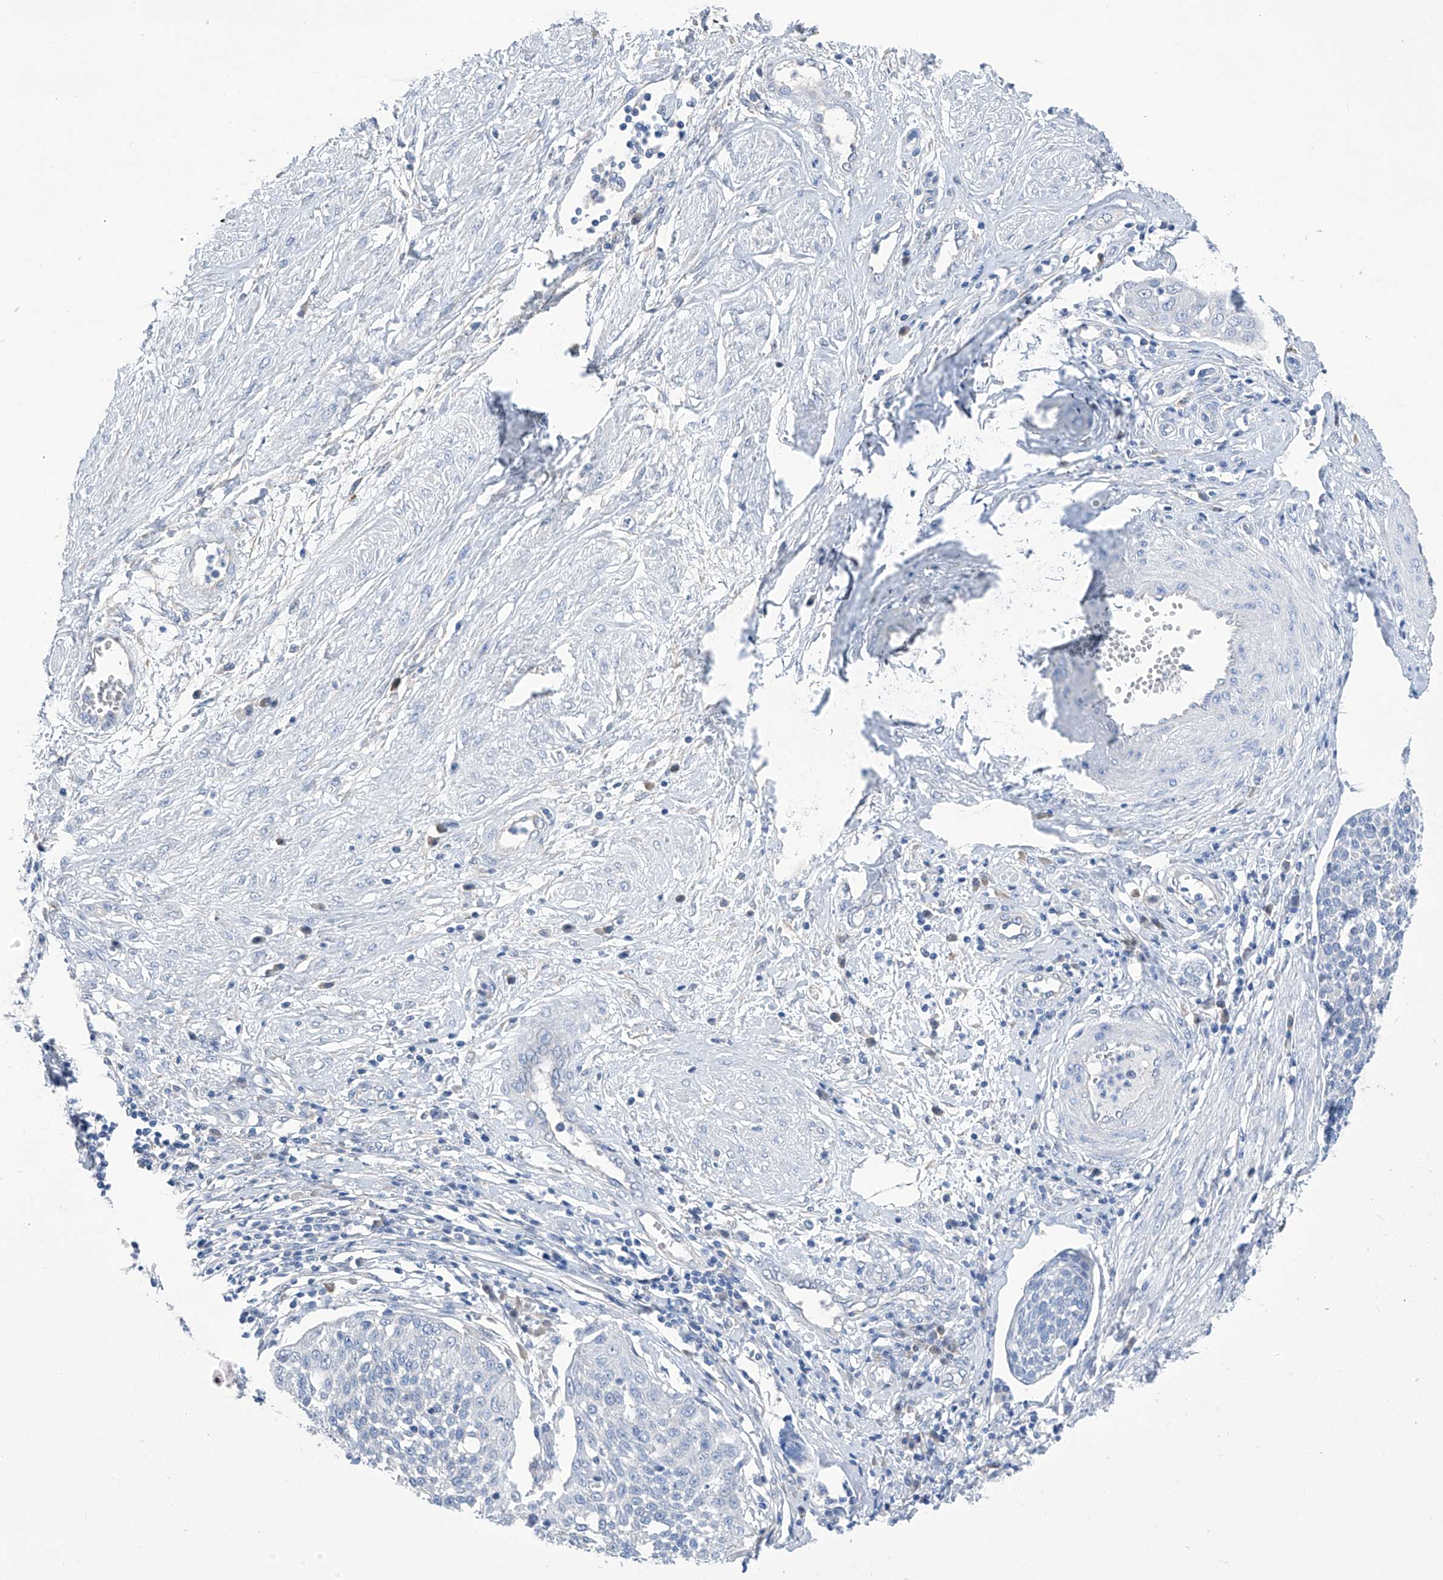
{"staining": {"intensity": "negative", "quantity": "none", "location": "none"}, "tissue": "cervical cancer", "cell_type": "Tumor cells", "image_type": "cancer", "snomed": [{"axis": "morphology", "description": "Squamous cell carcinoma, NOS"}, {"axis": "topography", "description": "Cervix"}], "caption": "The micrograph exhibits no staining of tumor cells in squamous cell carcinoma (cervical).", "gene": "PGM3", "patient": {"sex": "female", "age": 34}}